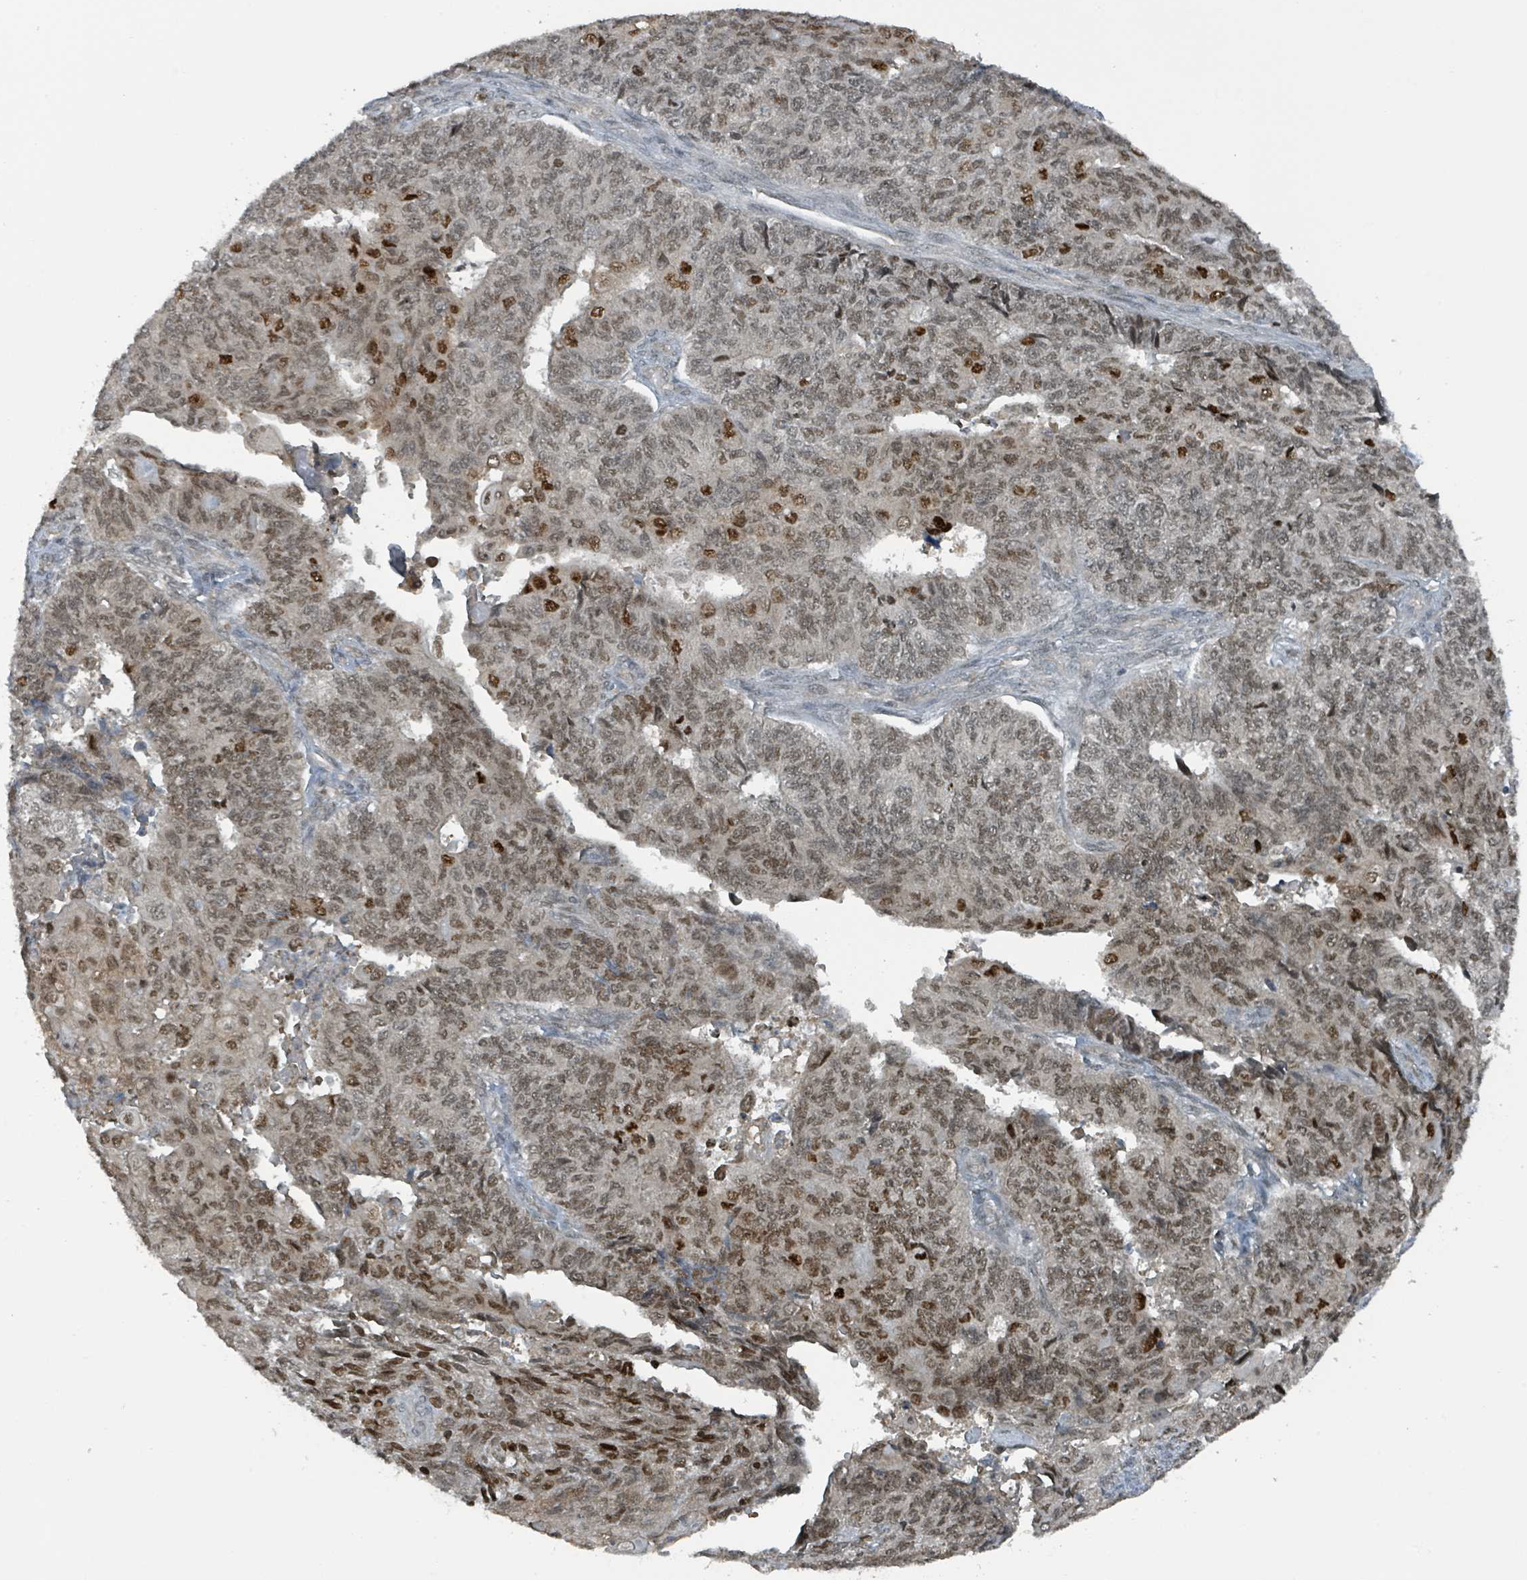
{"staining": {"intensity": "moderate", "quantity": ">75%", "location": "nuclear"}, "tissue": "endometrial cancer", "cell_type": "Tumor cells", "image_type": "cancer", "snomed": [{"axis": "morphology", "description": "Adenocarcinoma, NOS"}, {"axis": "topography", "description": "Endometrium"}], "caption": "Adenocarcinoma (endometrial) stained with DAB IHC exhibits medium levels of moderate nuclear positivity in about >75% of tumor cells.", "gene": "PHIP", "patient": {"sex": "female", "age": 32}}